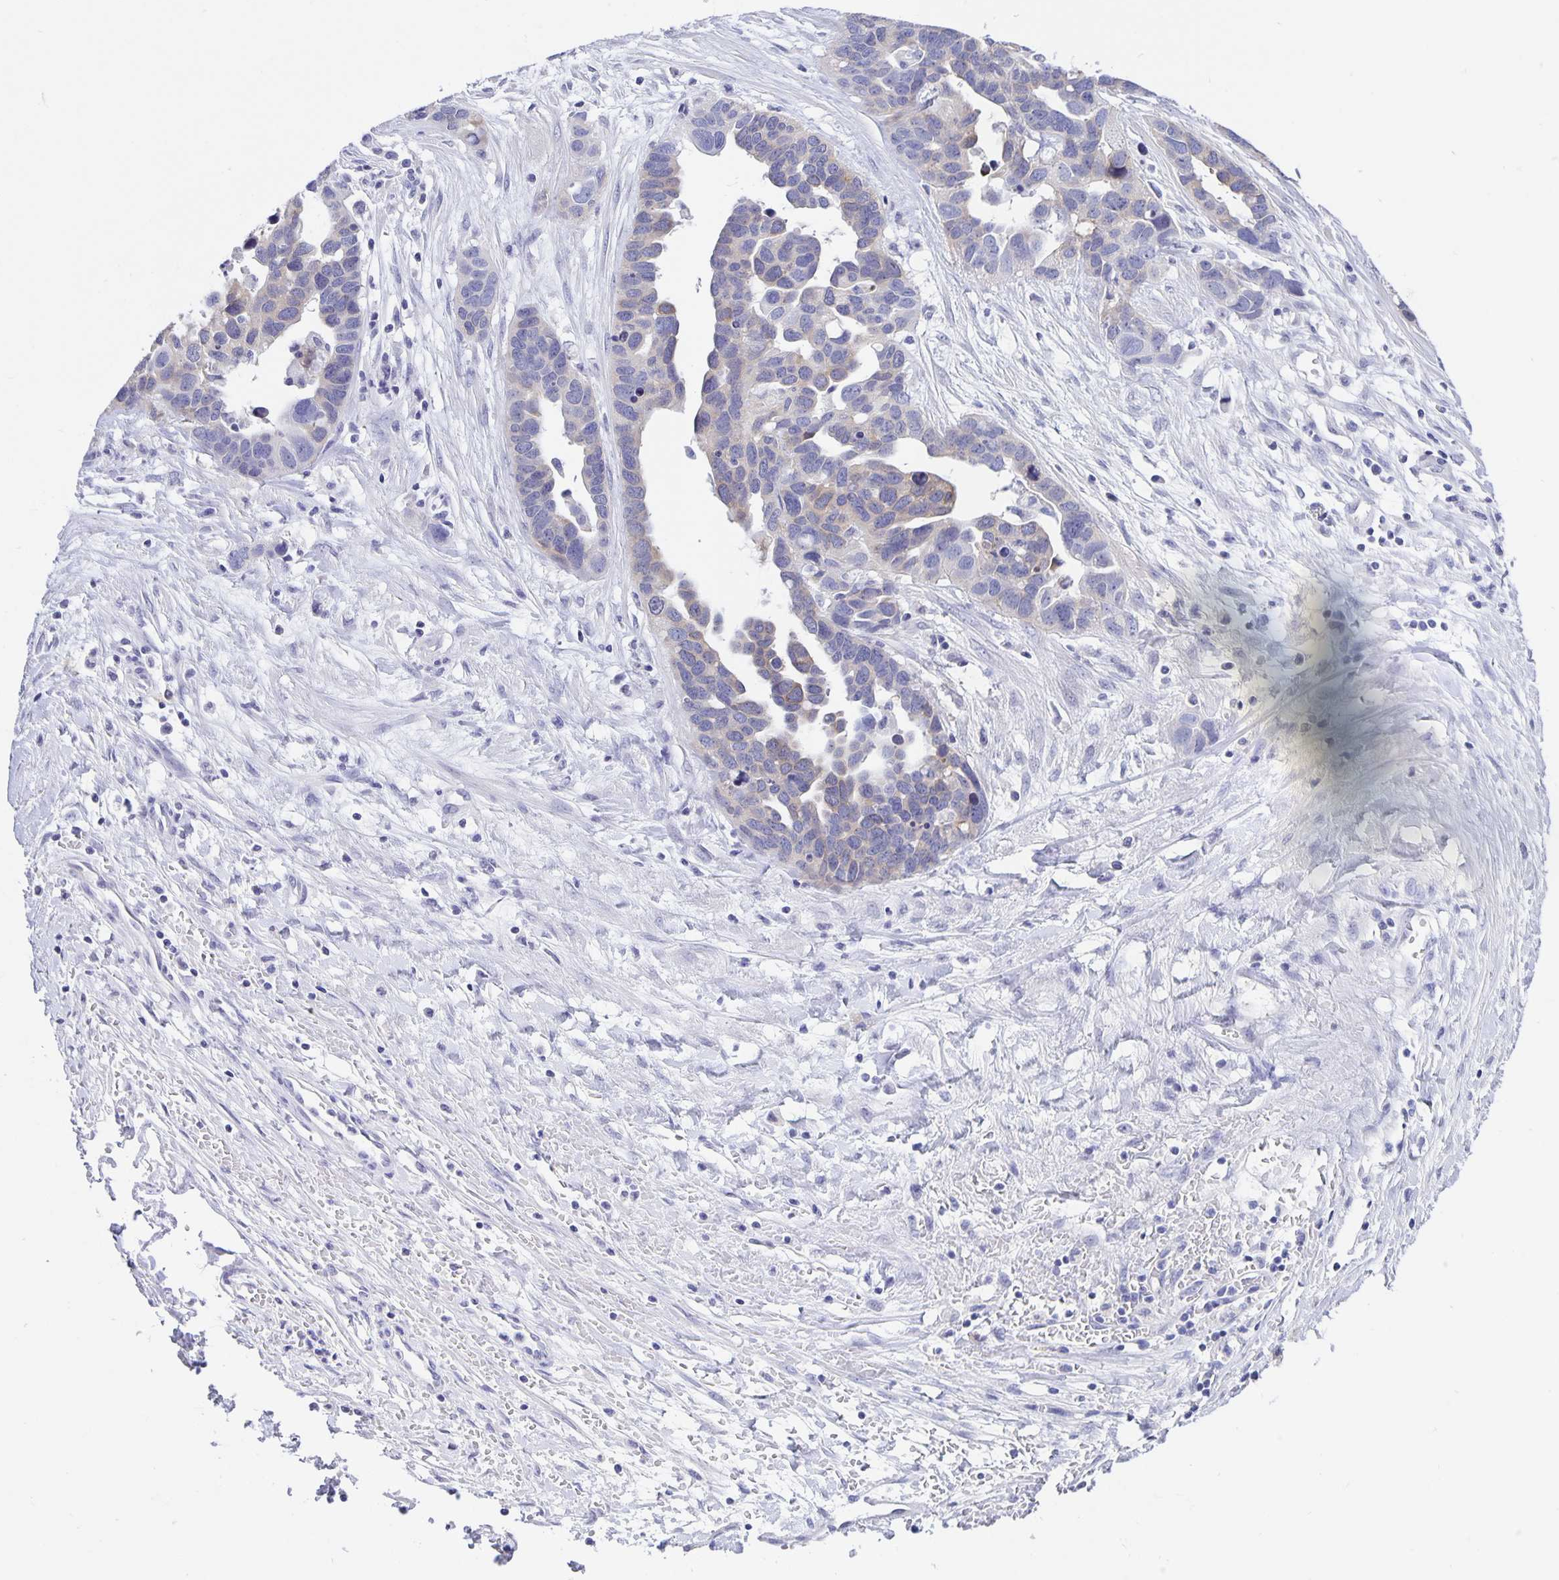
{"staining": {"intensity": "negative", "quantity": "none", "location": "none"}, "tissue": "ovarian cancer", "cell_type": "Tumor cells", "image_type": "cancer", "snomed": [{"axis": "morphology", "description": "Cystadenocarcinoma, serous, NOS"}, {"axis": "topography", "description": "Ovary"}], "caption": "DAB (3,3'-diaminobenzidine) immunohistochemical staining of human ovarian serous cystadenocarcinoma reveals no significant positivity in tumor cells. (Brightfield microscopy of DAB (3,3'-diaminobenzidine) immunohistochemistry (IHC) at high magnification).", "gene": "ERMN", "patient": {"sex": "female", "age": 54}}